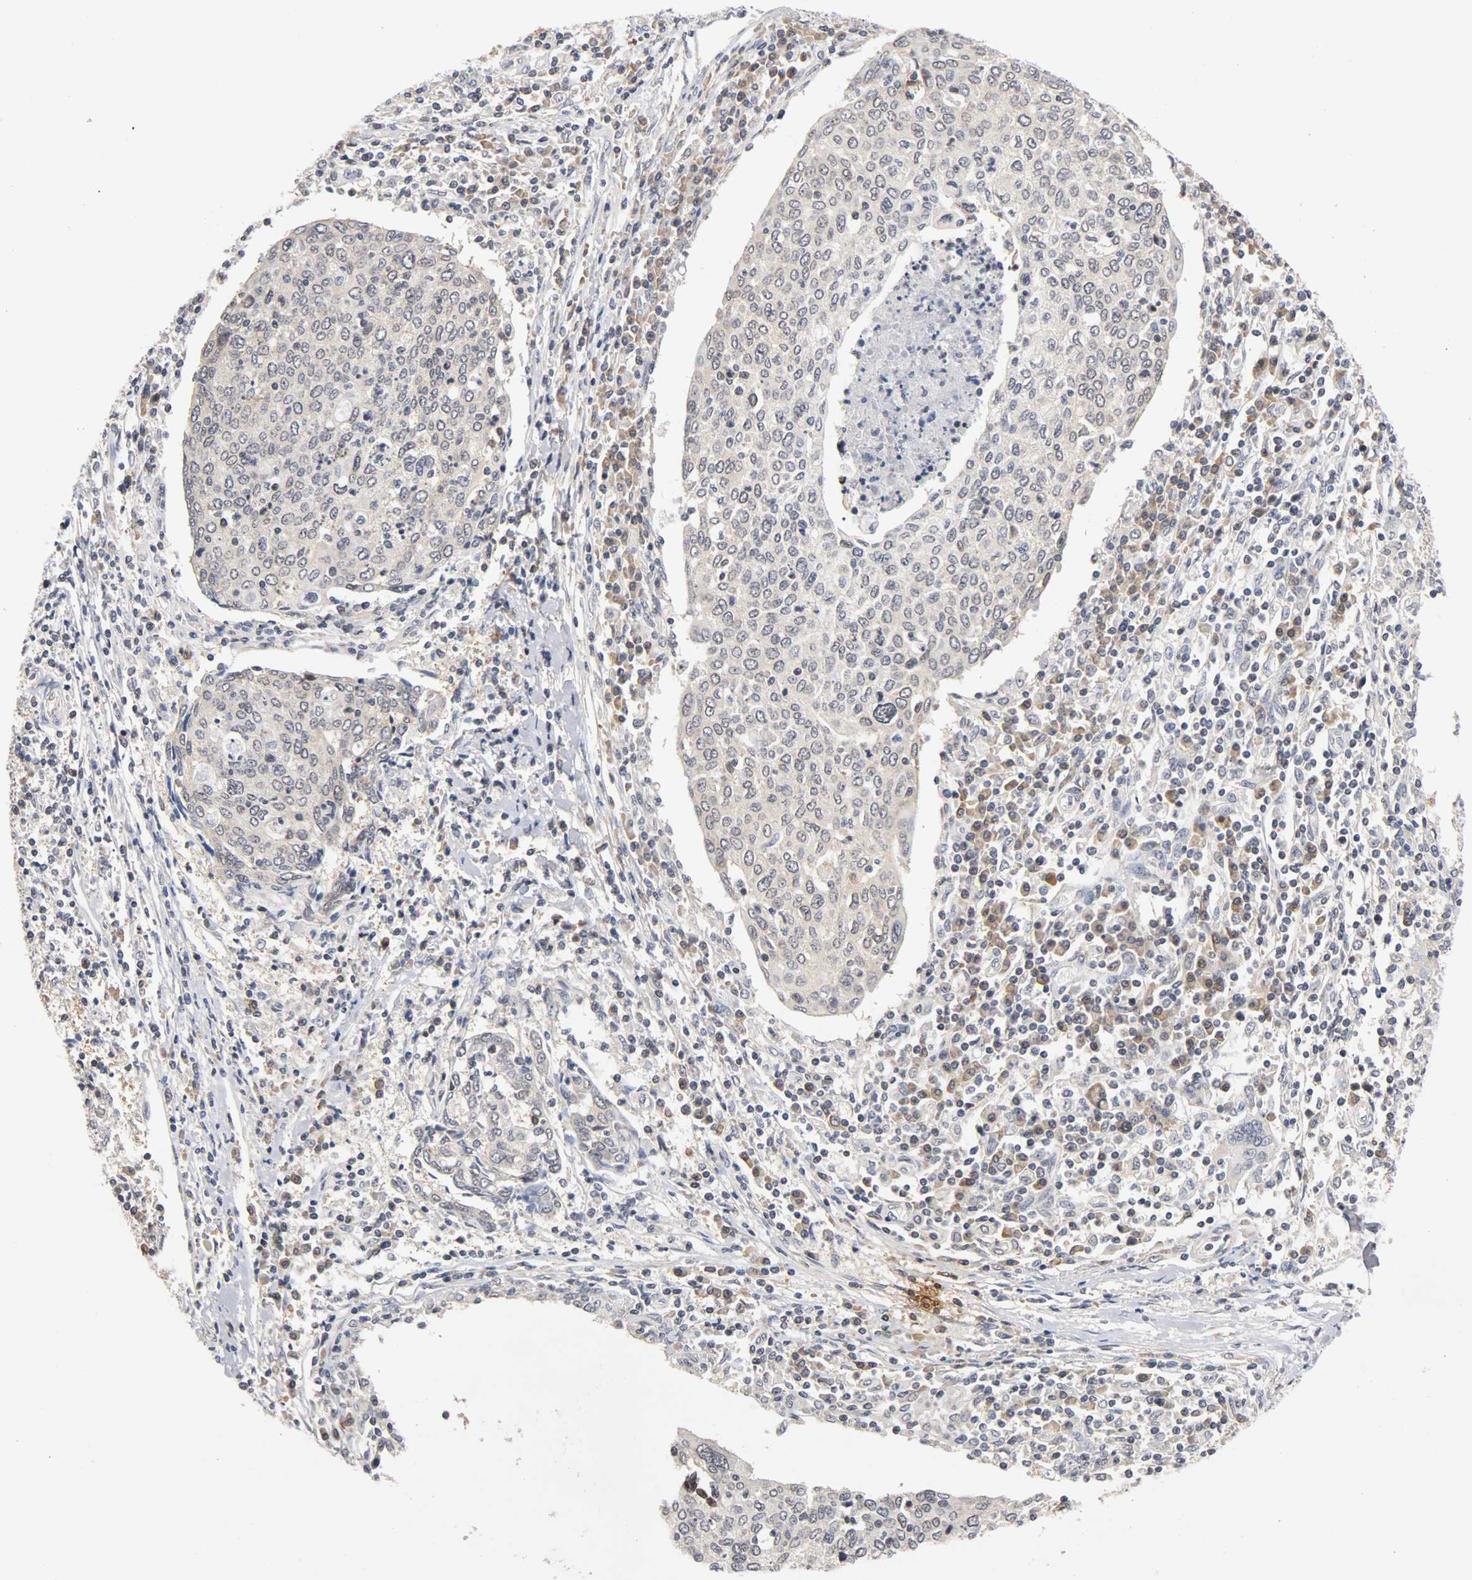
{"staining": {"intensity": "moderate", "quantity": "25%-75%", "location": "cytoplasmic/membranous,nuclear"}, "tissue": "cervical cancer", "cell_type": "Tumor cells", "image_type": "cancer", "snomed": [{"axis": "morphology", "description": "Squamous cell carcinoma, NOS"}, {"axis": "topography", "description": "Cervix"}], "caption": "An IHC photomicrograph of tumor tissue is shown. Protein staining in brown labels moderate cytoplasmic/membranous and nuclear positivity in cervical squamous cell carcinoma within tumor cells.", "gene": "UBE2M", "patient": {"sex": "female", "age": 40}}